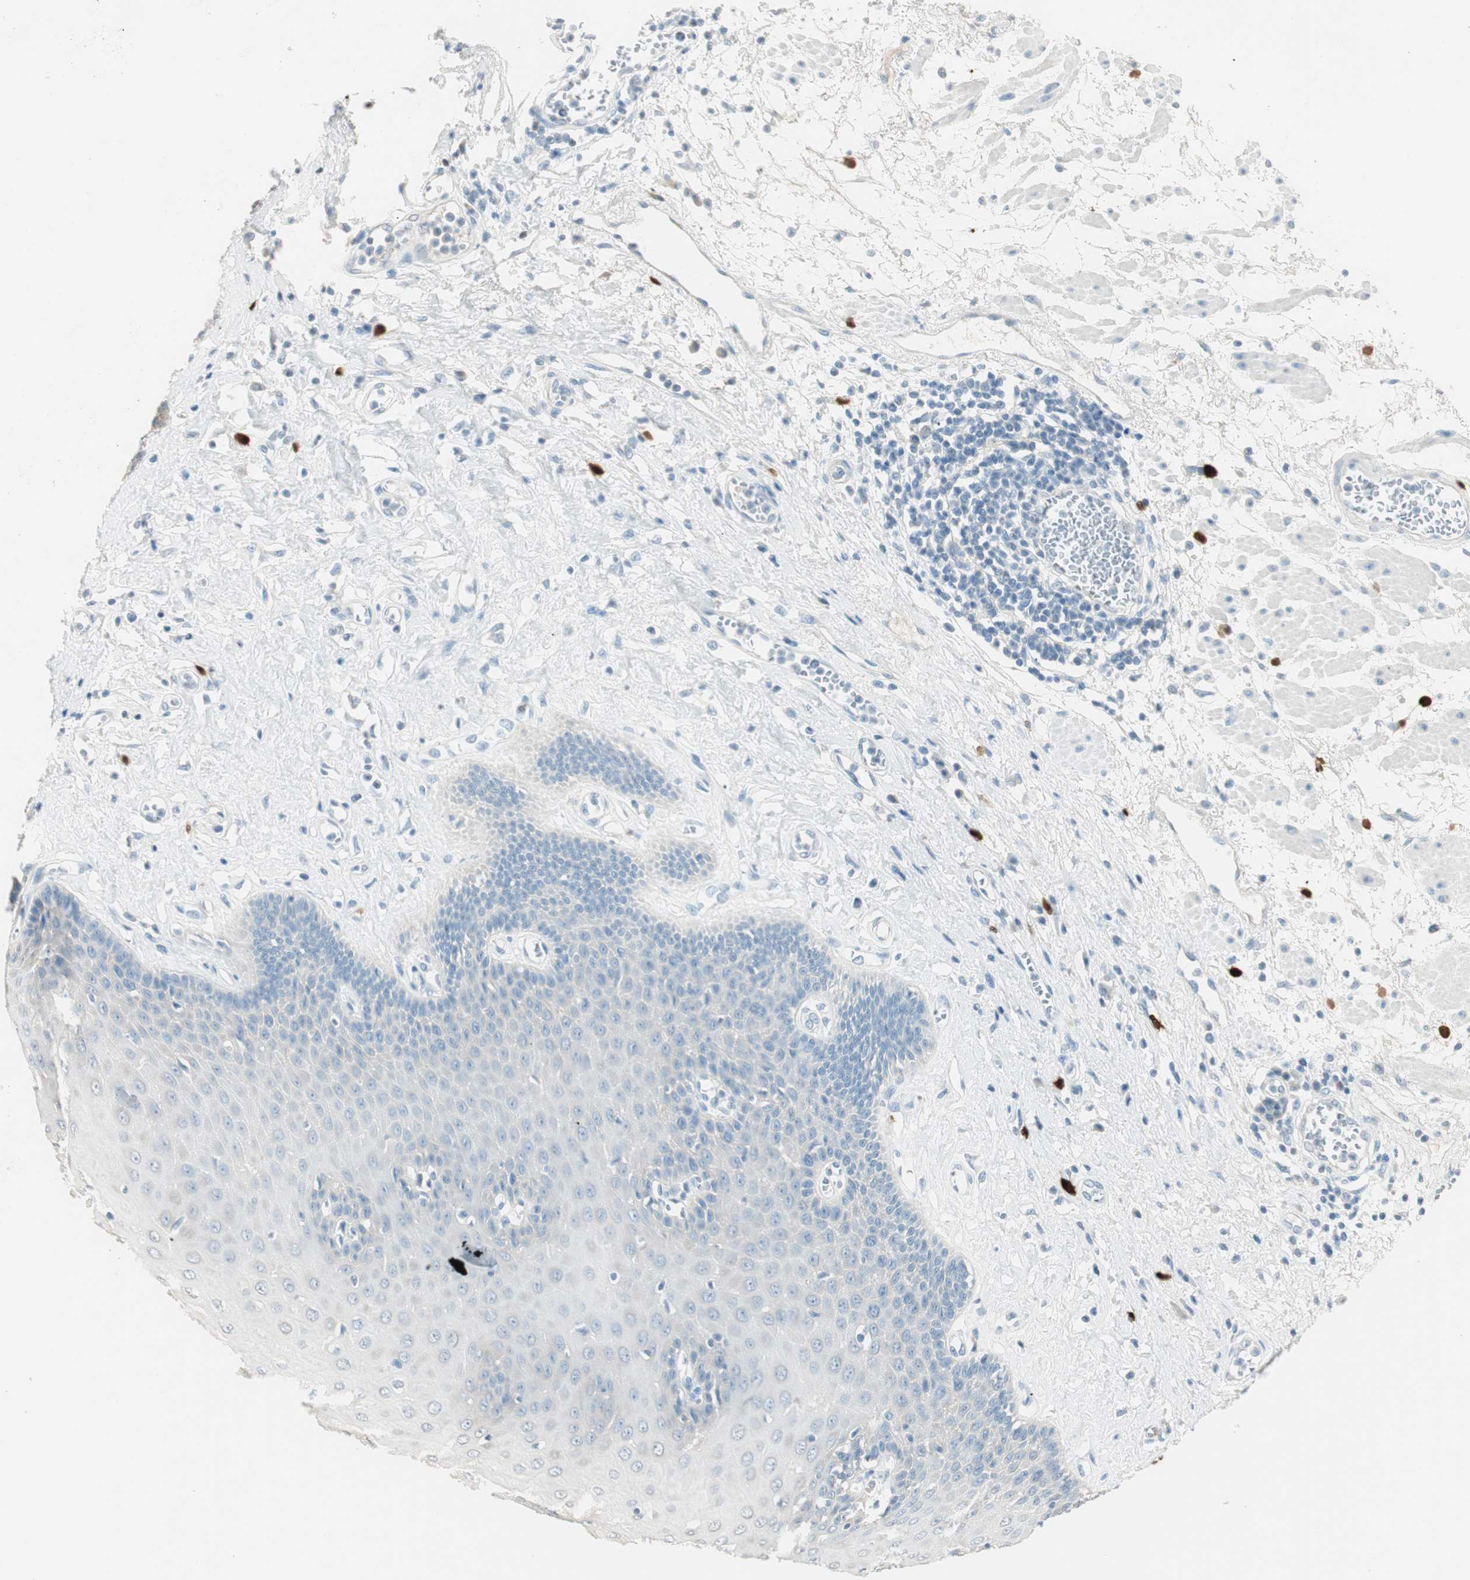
{"staining": {"intensity": "negative", "quantity": "none", "location": "none"}, "tissue": "esophagus", "cell_type": "Squamous epithelial cells", "image_type": "normal", "snomed": [{"axis": "morphology", "description": "Normal tissue, NOS"}, {"axis": "morphology", "description": "Squamous cell carcinoma, NOS"}, {"axis": "topography", "description": "Esophagus"}], "caption": "Image shows no protein staining in squamous epithelial cells of normal esophagus. Brightfield microscopy of immunohistochemistry (IHC) stained with DAB (brown) and hematoxylin (blue), captured at high magnification.", "gene": "HPGD", "patient": {"sex": "male", "age": 65}}